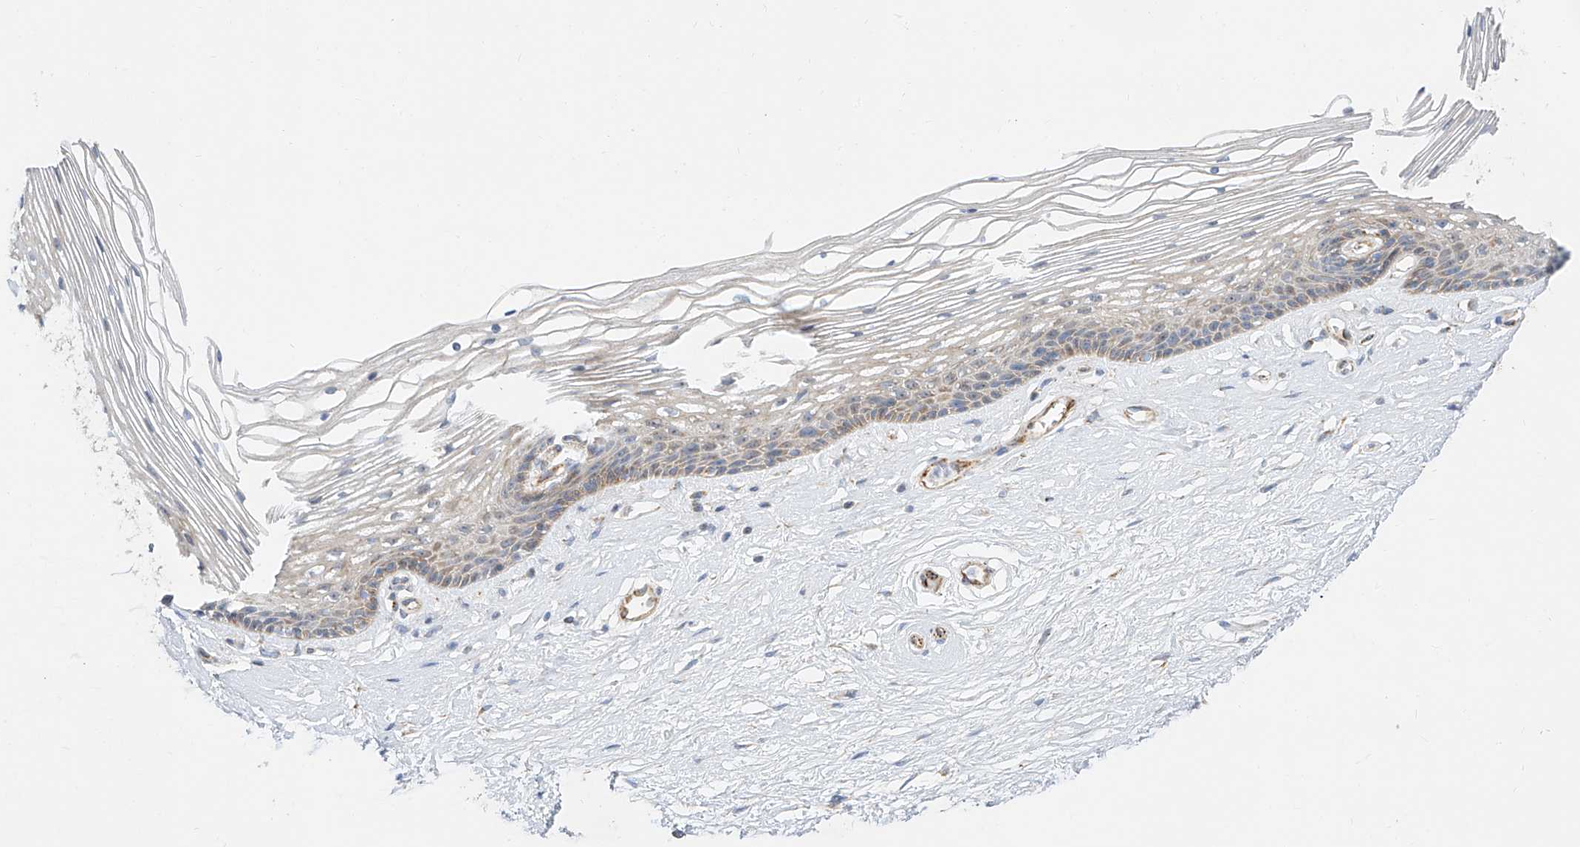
{"staining": {"intensity": "moderate", "quantity": "25%-75%", "location": "cytoplasmic/membranous"}, "tissue": "vagina", "cell_type": "Squamous epithelial cells", "image_type": "normal", "snomed": [{"axis": "morphology", "description": "Normal tissue, NOS"}, {"axis": "topography", "description": "Vagina"}], "caption": "Protein staining of normal vagina displays moderate cytoplasmic/membranous positivity in about 25%-75% of squamous epithelial cells.", "gene": "CST9", "patient": {"sex": "female", "age": 46}}